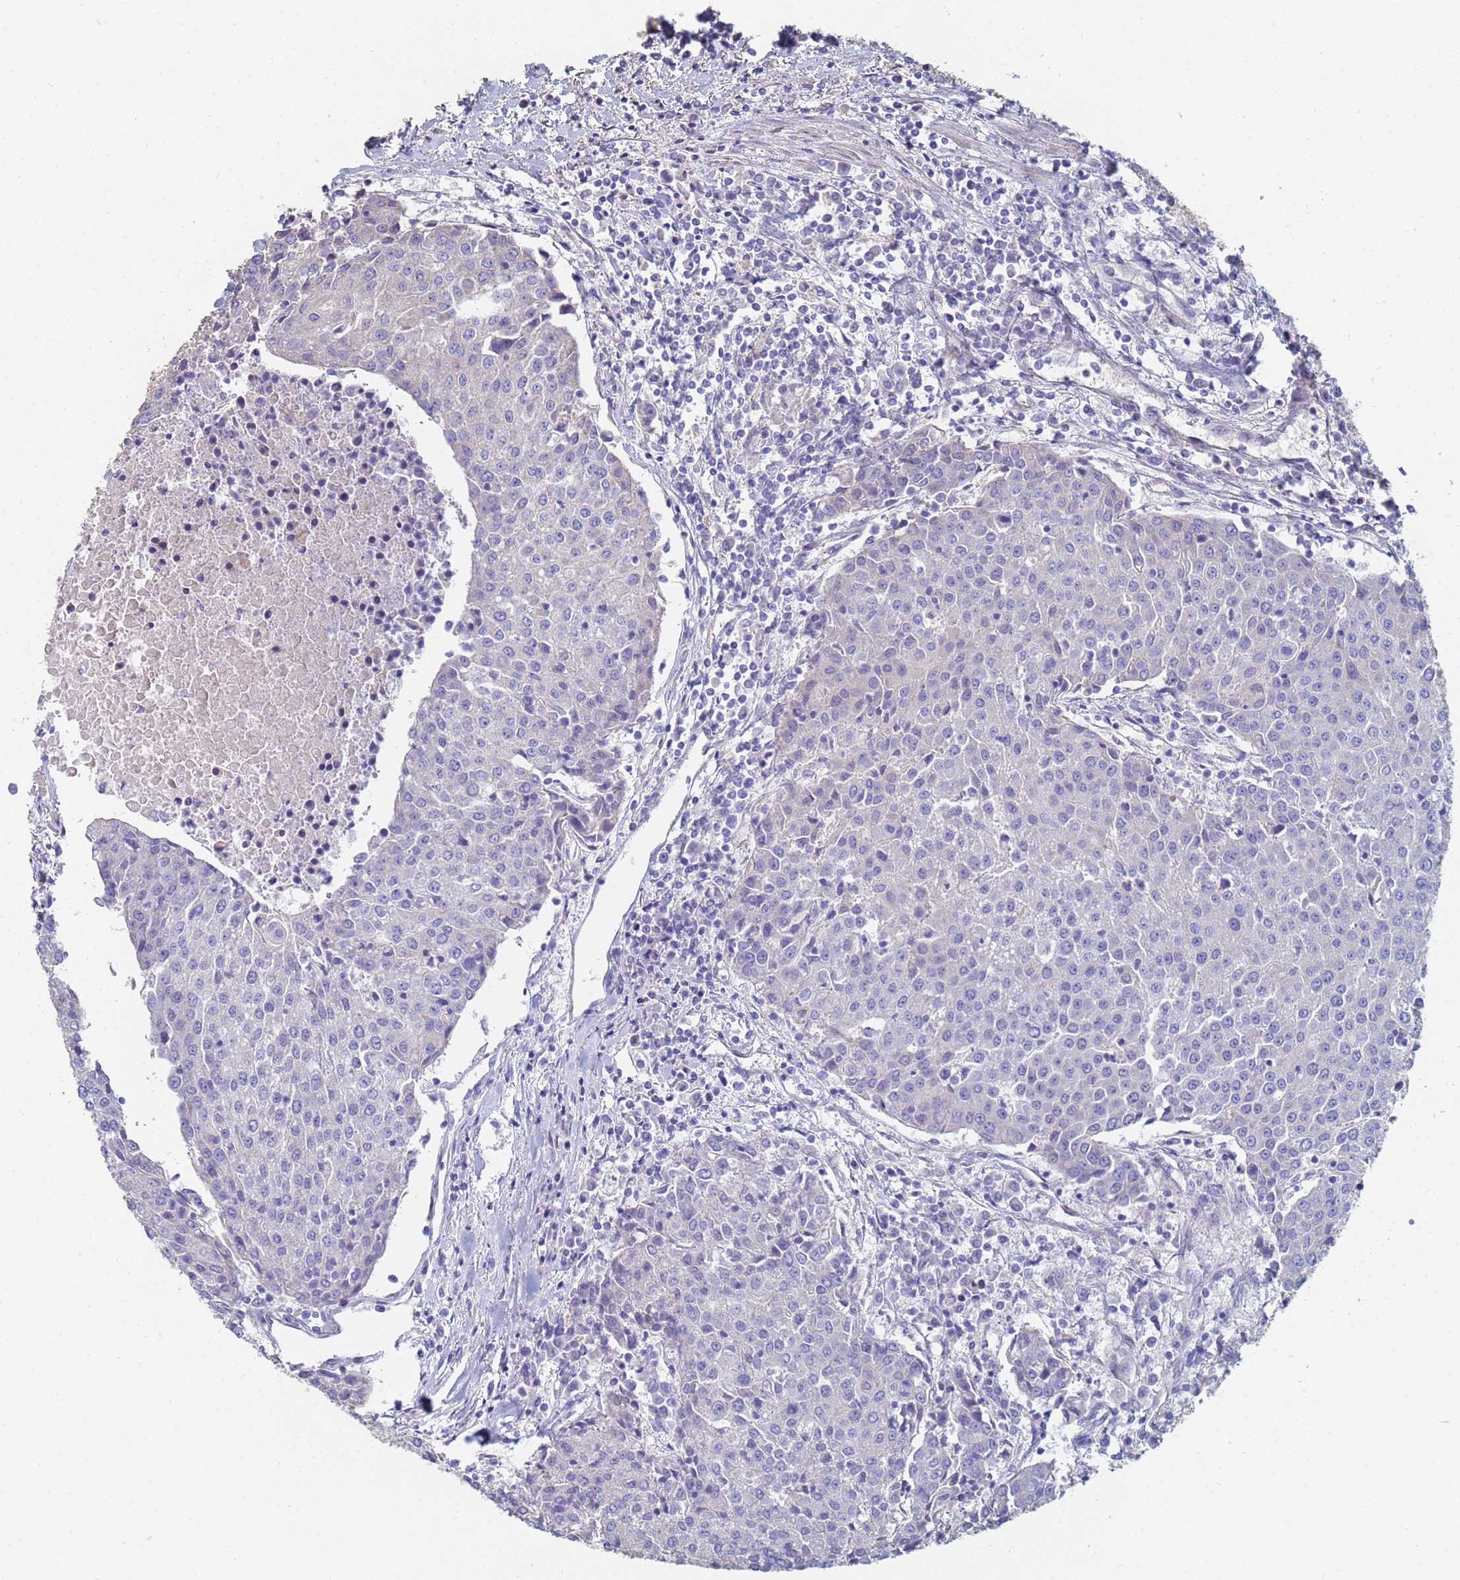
{"staining": {"intensity": "negative", "quantity": "none", "location": "none"}, "tissue": "urothelial cancer", "cell_type": "Tumor cells", "image_type": "cancer", "snomed": [{"axis": "morphology", "description": "Urothelial carcinoma, High grade"}, {"axis": "topography", "description": "Urinary bladder"}], "caption": "Immunohistochemical staining of human high-grade urothelial carcinoma displays no significant expression in tumor cells.", "gene": "ABCA8", "patient": {"sex": "female", "age": 85}}